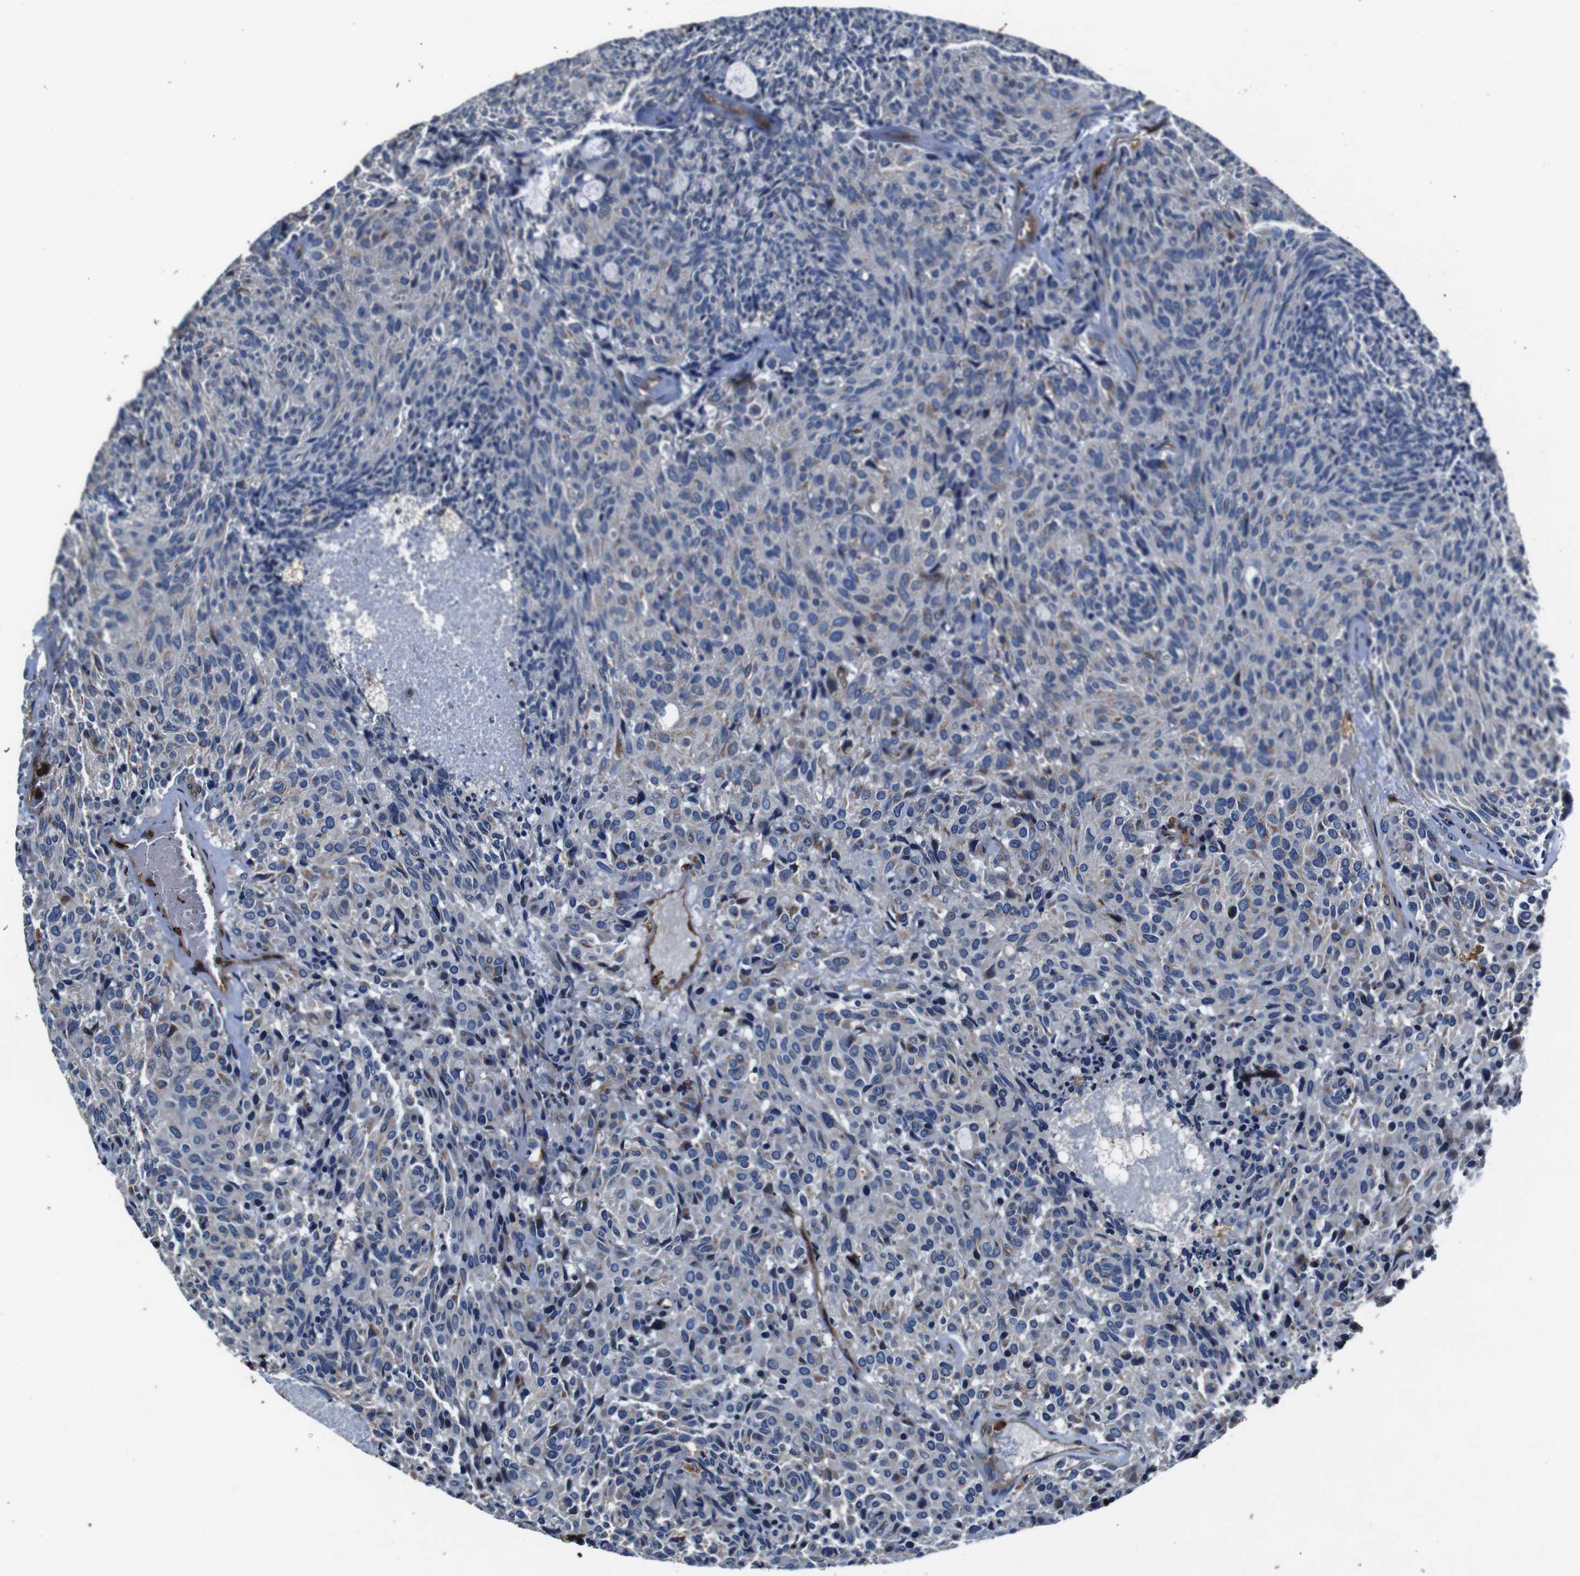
{"staining": {"intensity": "negative", "quantity": "none", "location": "none"}, "tissue": "carcinoid", "cell_type": "Tumor cells", "image_type": "cancer", "snomed": [{"axis": "morphology", "description": "Carcinoid, malignant, NOS"}, {"axis": "topography", "description": "Pancreas"}], "caption": "Immunohistochemistry of carcinoid (malignant) reveals no positivity in tumor cells.", "gene": "ANXA1", "patient": {"sex": "female", "age": 54}}